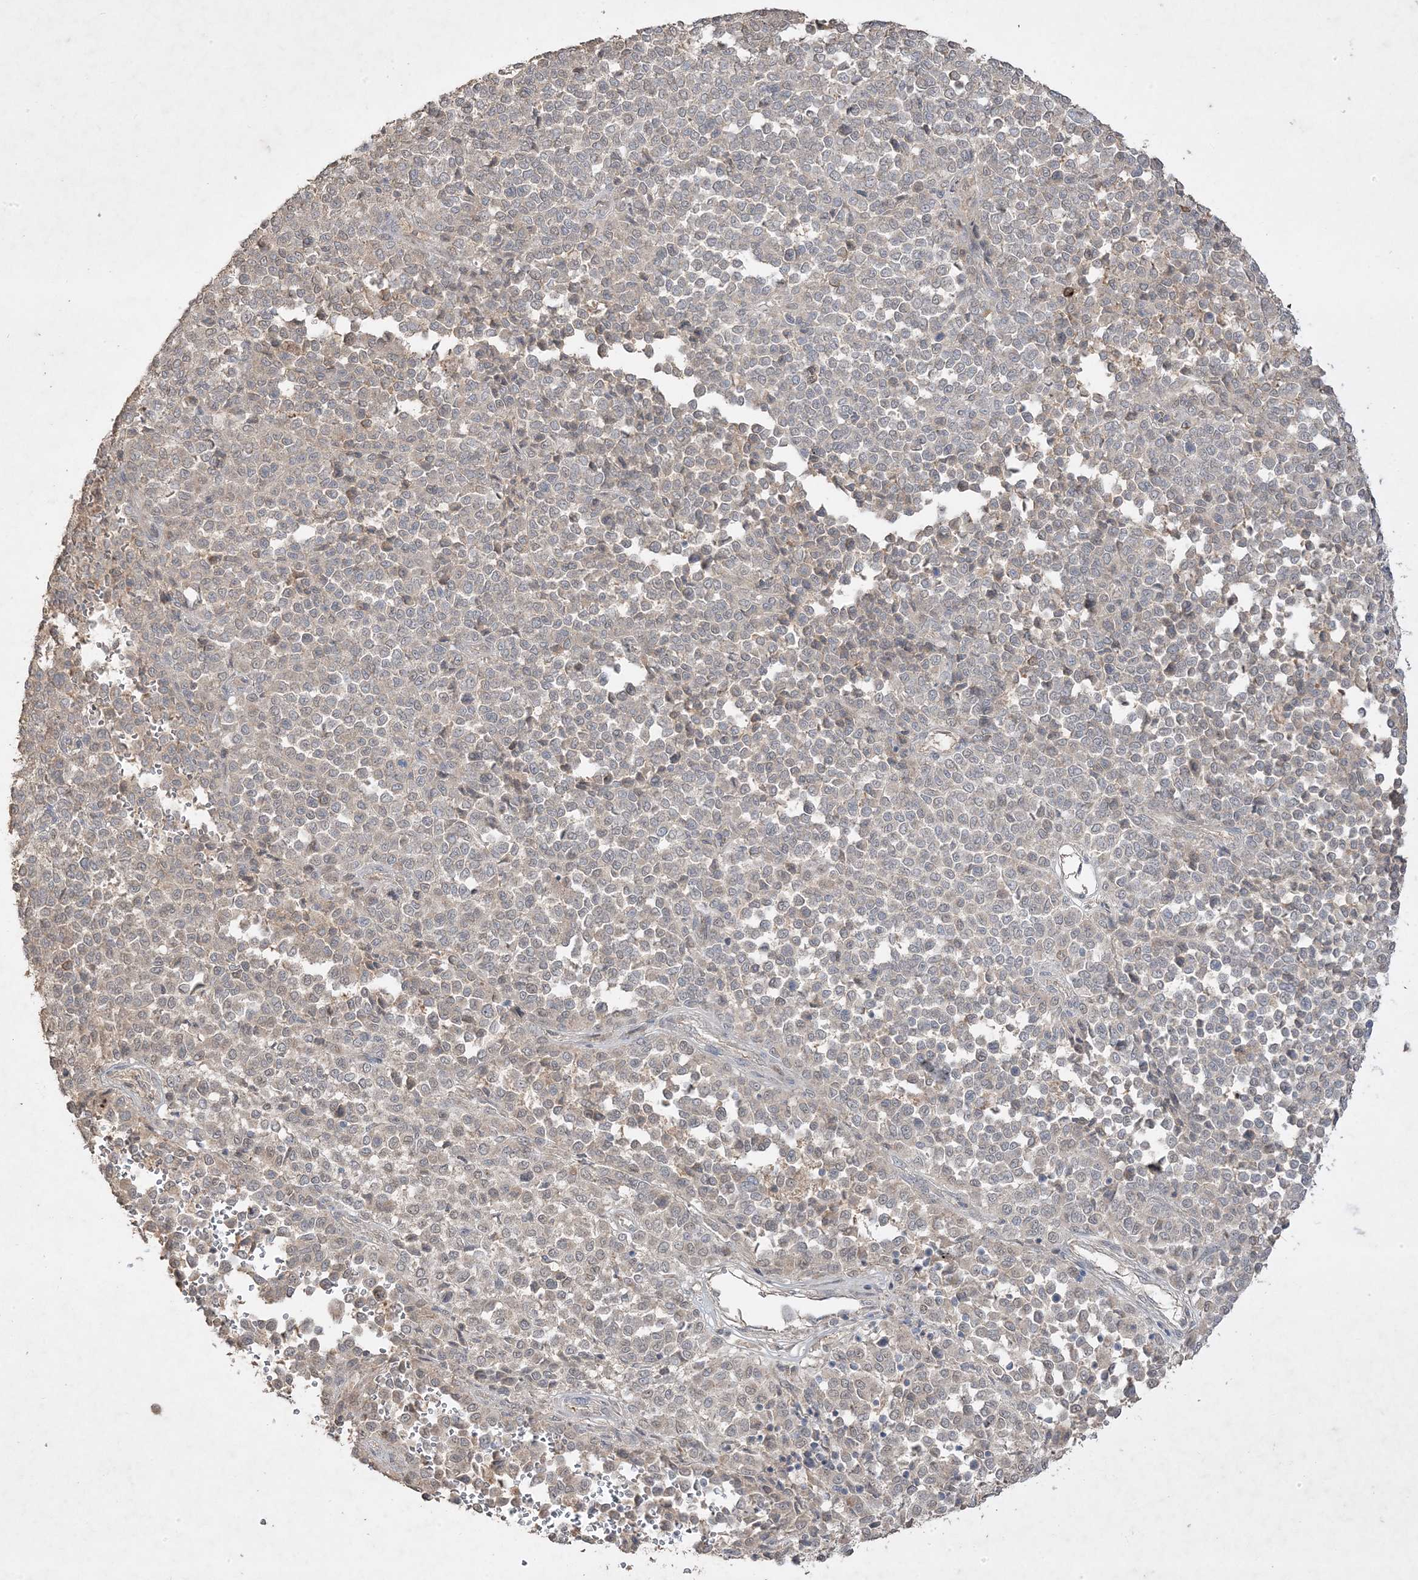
{"staining": {"intensity": "negative", "quantity": "none", "location": "none"}, "tissue": "melanoma", "cell_type": "Tumor cells", "image_type": "cancer", "snomed": [{"axis": "morphology", "description": "Malignant melanoma, Metastatic site"}, {"axis": "topography", "description": "Pancreas"}], "caption": "Micrograph shows no significant protein positivity in tumor cells of malignant melanoma (metastatic site).", "gene": "RGL4", "patient": {"sex": "female", "age": 30}}